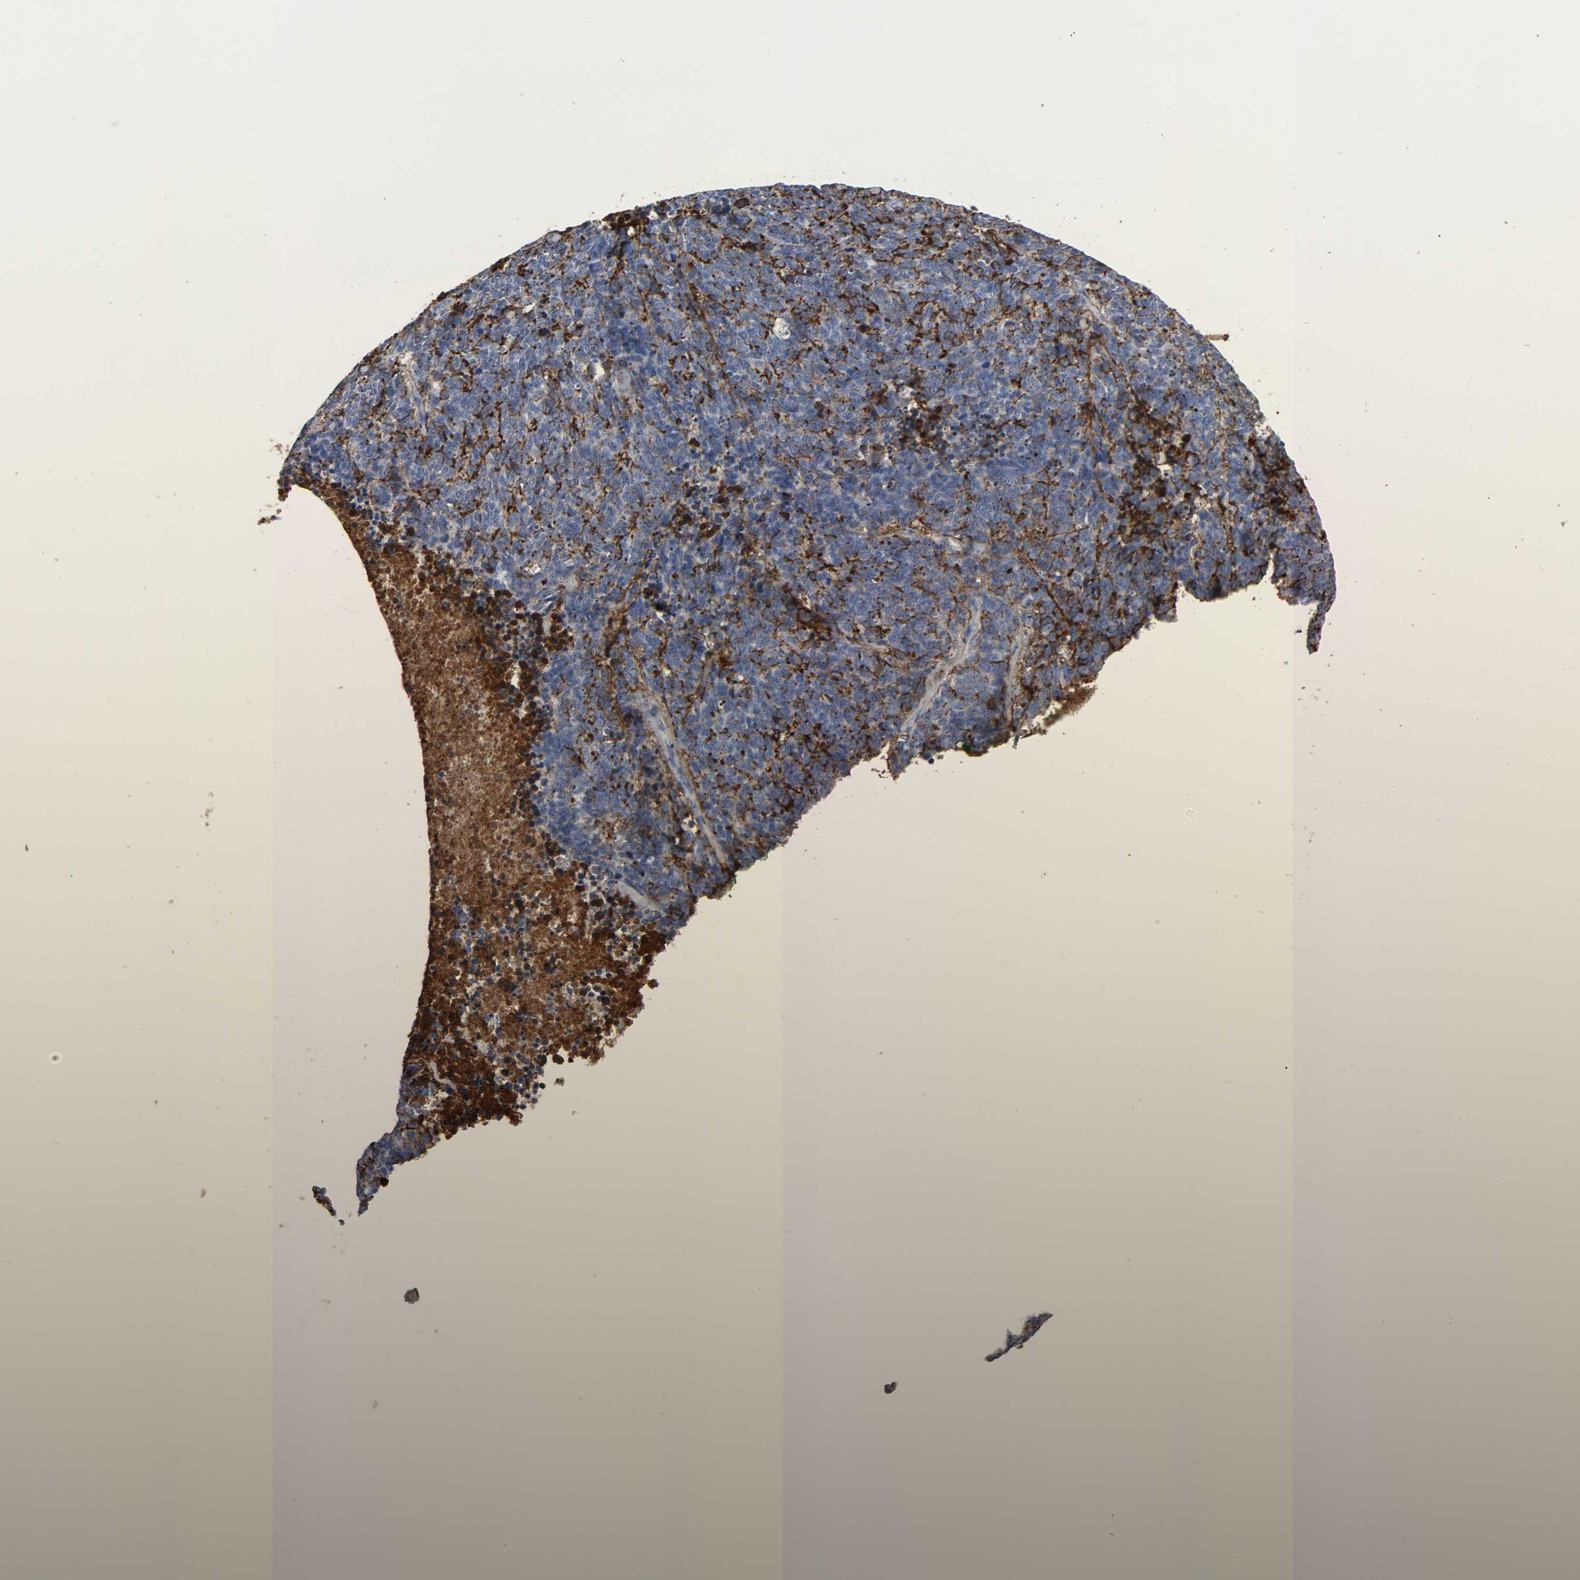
{"staining": {"intensity": "negative", "quantity": "none", "location": "none"}, "tissue": "lung cancer", "cell_type": "Tumor cells", "image_type": "cancer", "snomed": [{"axis": "morphology", "description": "Neoplasm, malignant, NOS"}, {"axis": "topography", "description": "Lung"}], "caption": "High power microscopy micrograph of an immunohistochemistry histopathology image of neoplasm (malignant) (lung), revealing no significant staining in tumor cells.", "gene": "FBLN1", "patient": {"sex": "female", "age": 58}}